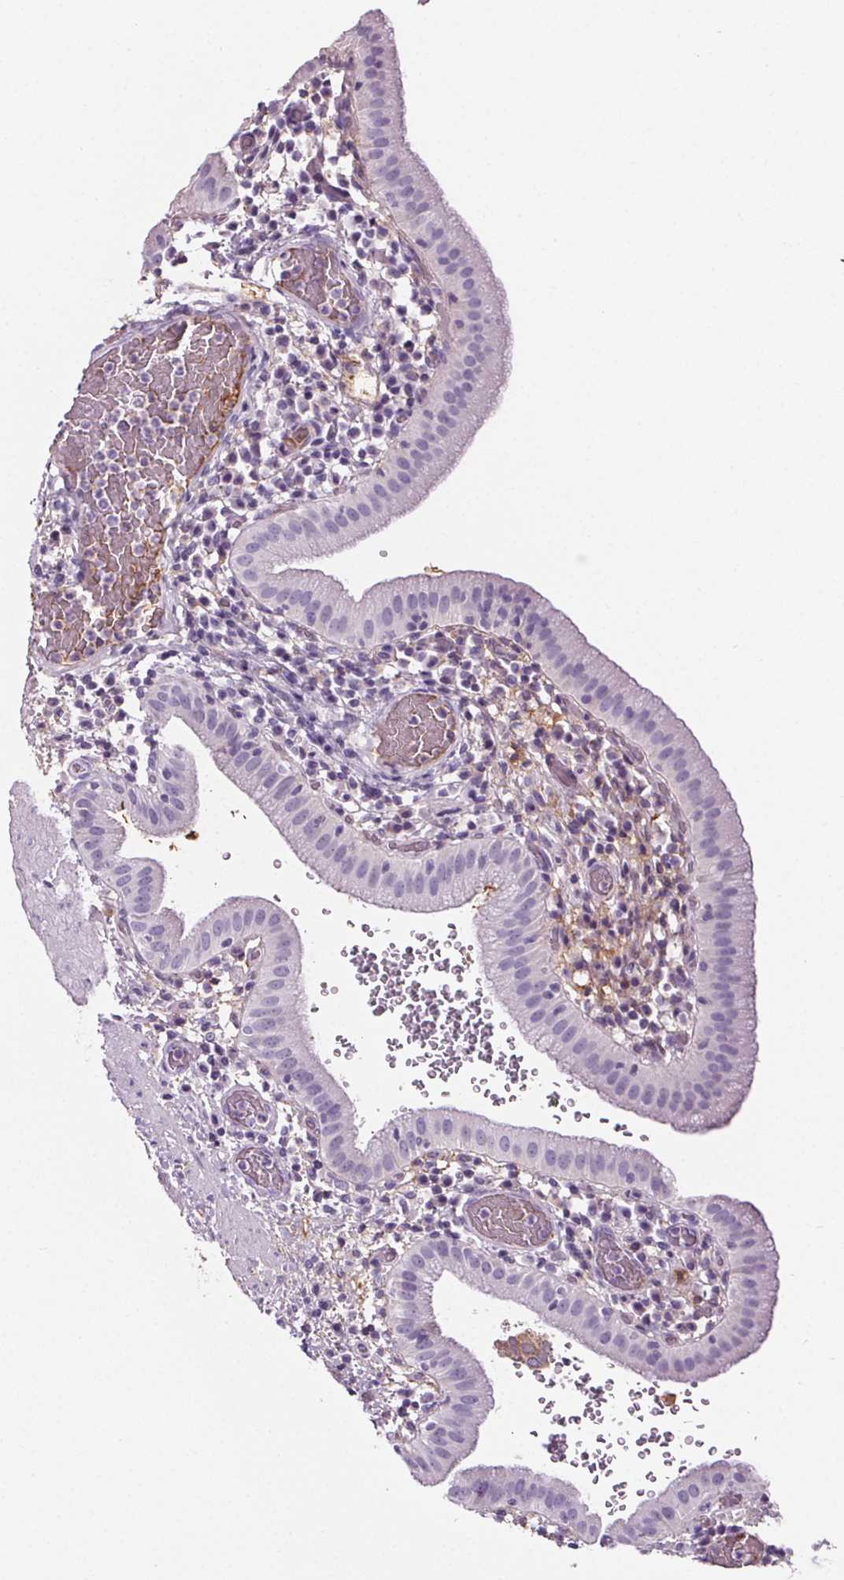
{"staining": {"intensity": "negative", "quantity": "none", "location": "none"}, "tissue": "gallbladder", "cell_type": "Glandular cells", "image_type": "normal", "snomed": [{"axis": "morphology", "description": "Normal tissue, NOS"}, {"axis": "topography", "description": "Gallbladder"}], "caption": "The IHC histopathology image has no significant expression in glandular cells of gallbladder. (Brightfield microscopy of DAB (3,3'-diaminobenzidine) immunohistochemistry (IHC) at high magnification).", "gene": "CD5L", "patient": {"sex": "male", "age": 26}}